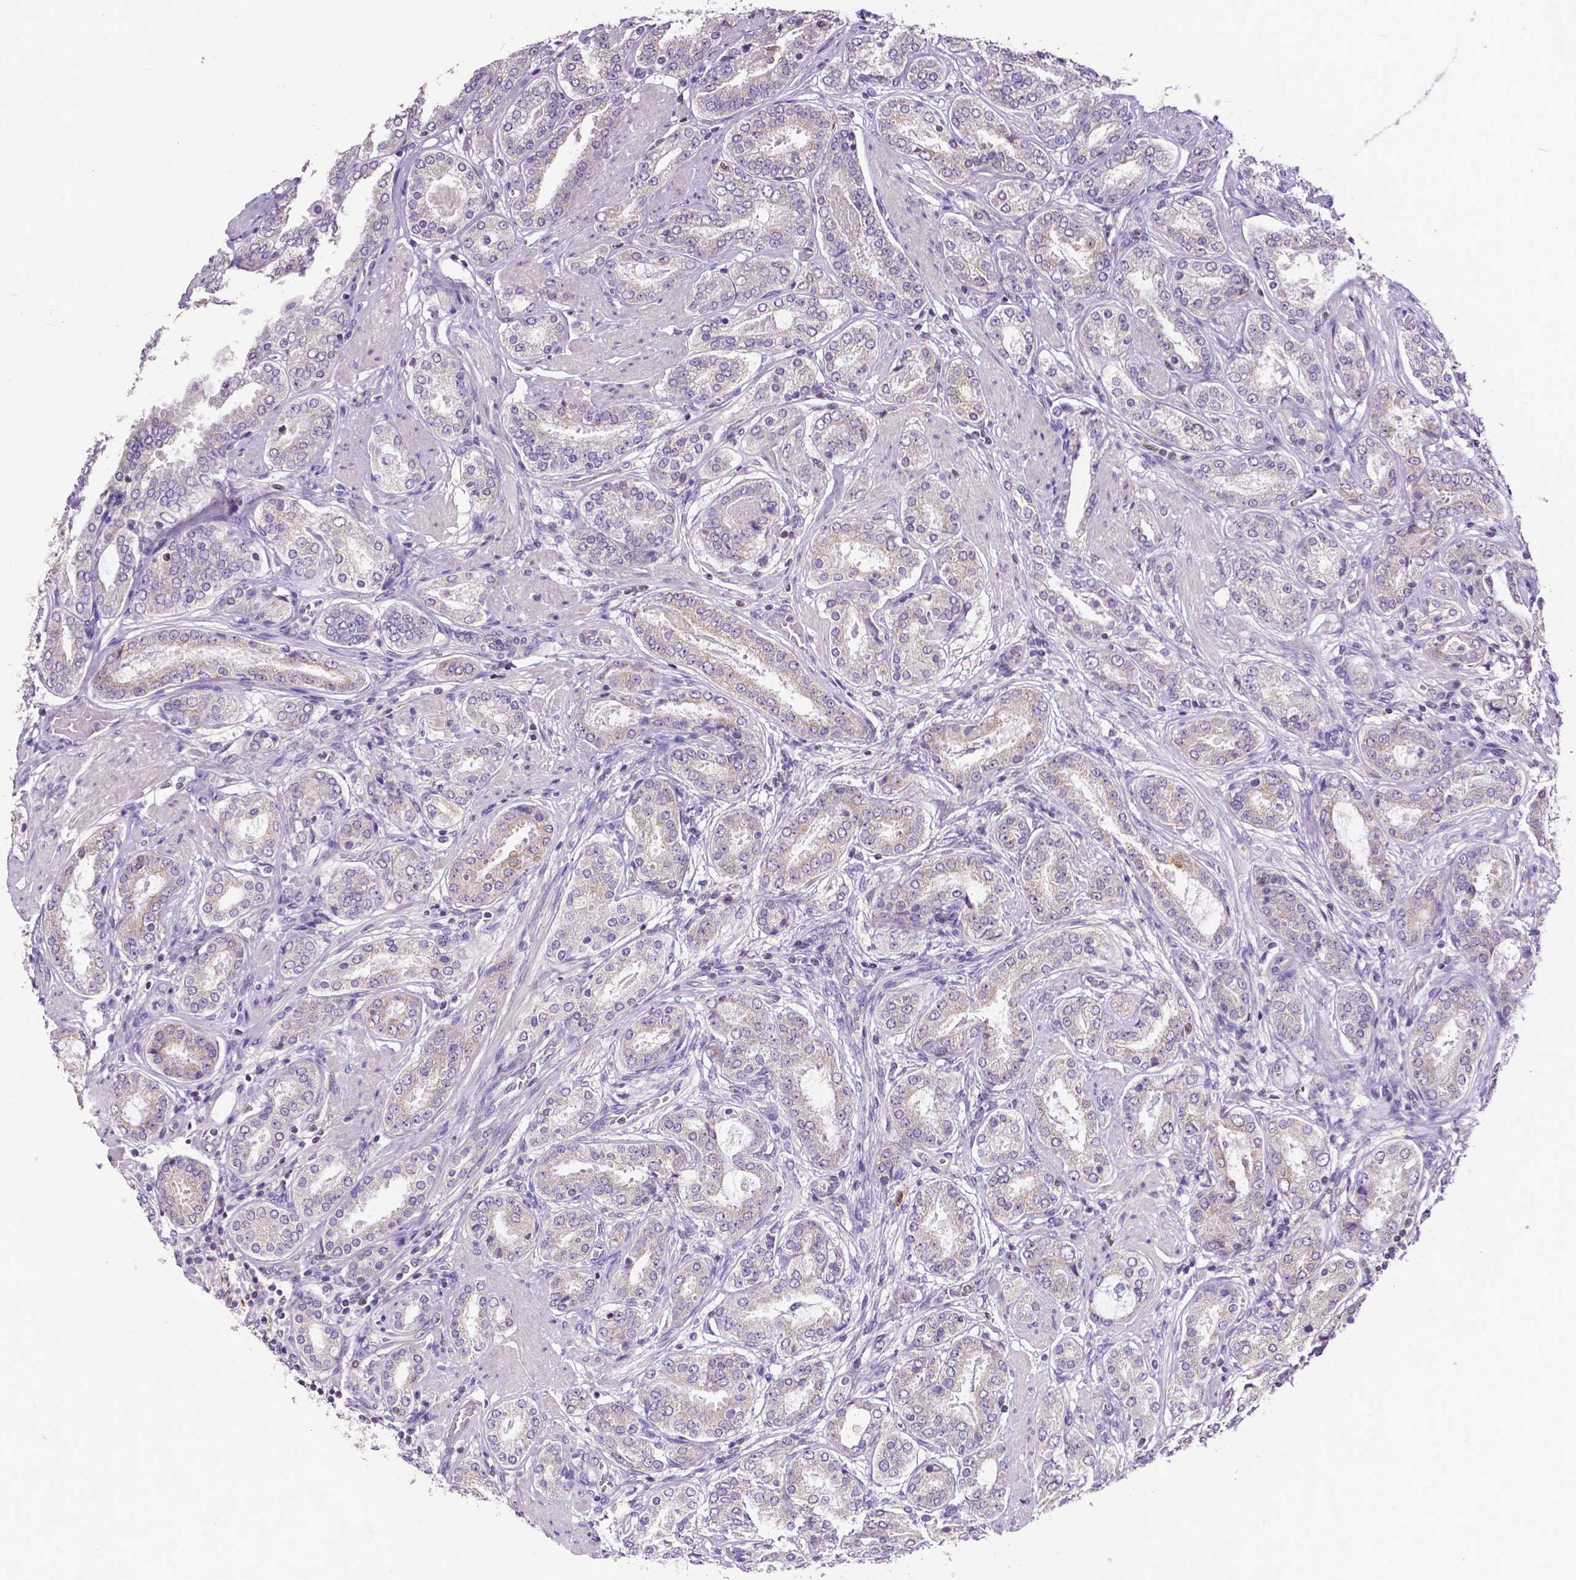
{"staining": {"intensity": "negative", "quantity": "none", "location": "none"}, "tissue": "prostate cancer", "cell_type": "Tumor cells", "image_type": "cancer", "snomed": [{"axis": "morphology", "description": "Adenocarcinoma, High grade"}, {"axis": "topography", "description": "Prostate"}], "caption": "Tumor cells show no significant protein staining in prostate cancer.", "gene": "MCL1", "patient": {"sex": "male", "age": 63}}